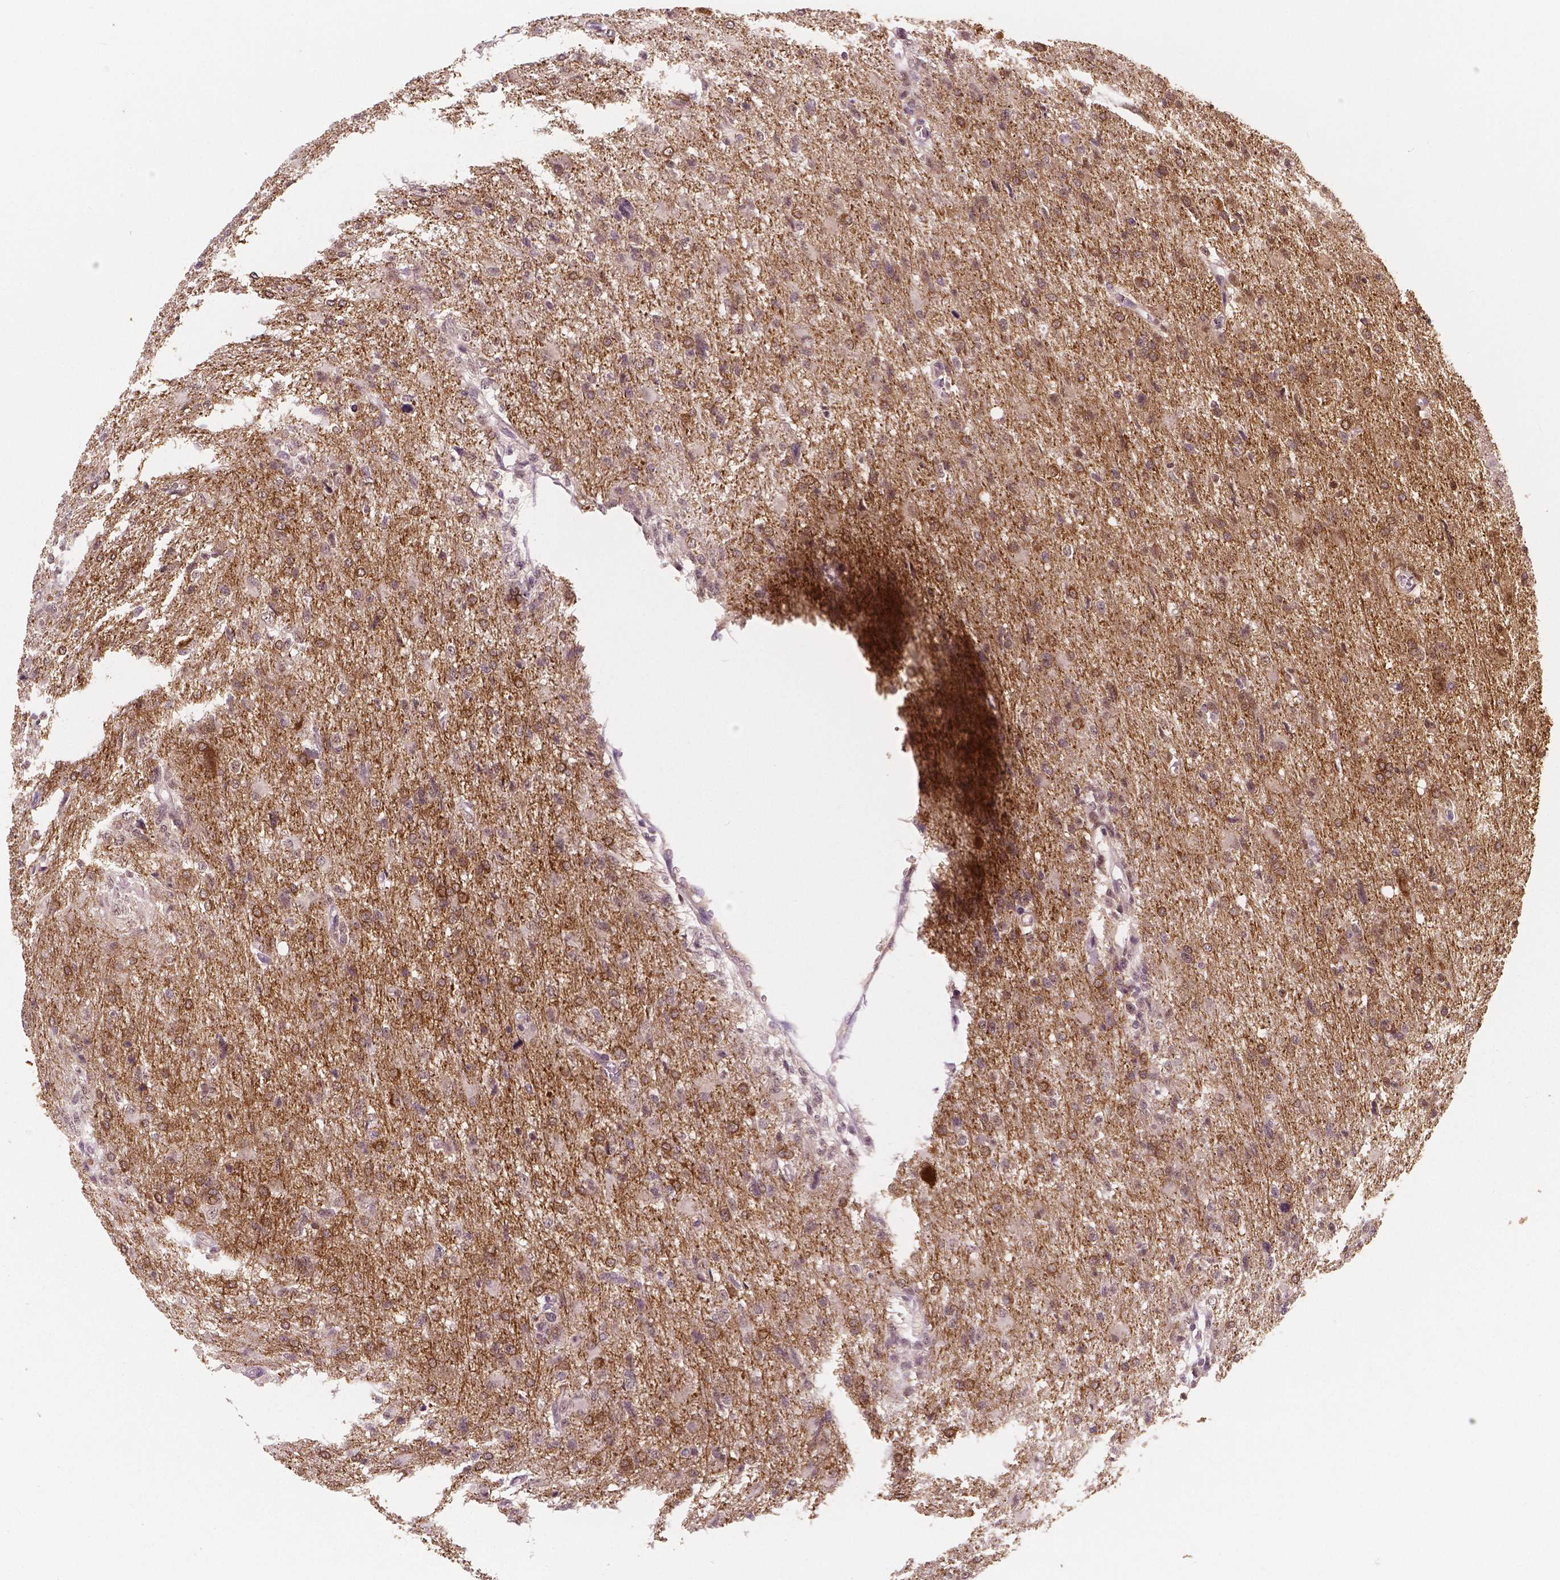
{"staining": {"intensity": "moderate", "quantity": "25%-75%", "location": "cytoplasmic/membranous"}, "tissue": "glioma", "cell_type": "Tumor cells", "image_type": "cancer", "snomed": [{"axis": "morphology", "description": "Glioma, malignant, High grade"}, {"axis": "topography", "description": "Brain"}], "caption": "Immunohistochemistry (DAB) staining of human high-grade glioma (malignant) shows moderate cytoplasmic/membranous protein staining in about 25%-75% of tumor cells.", "gene": "NECAB1", "patient": {"sex": "male", "age": 68}}